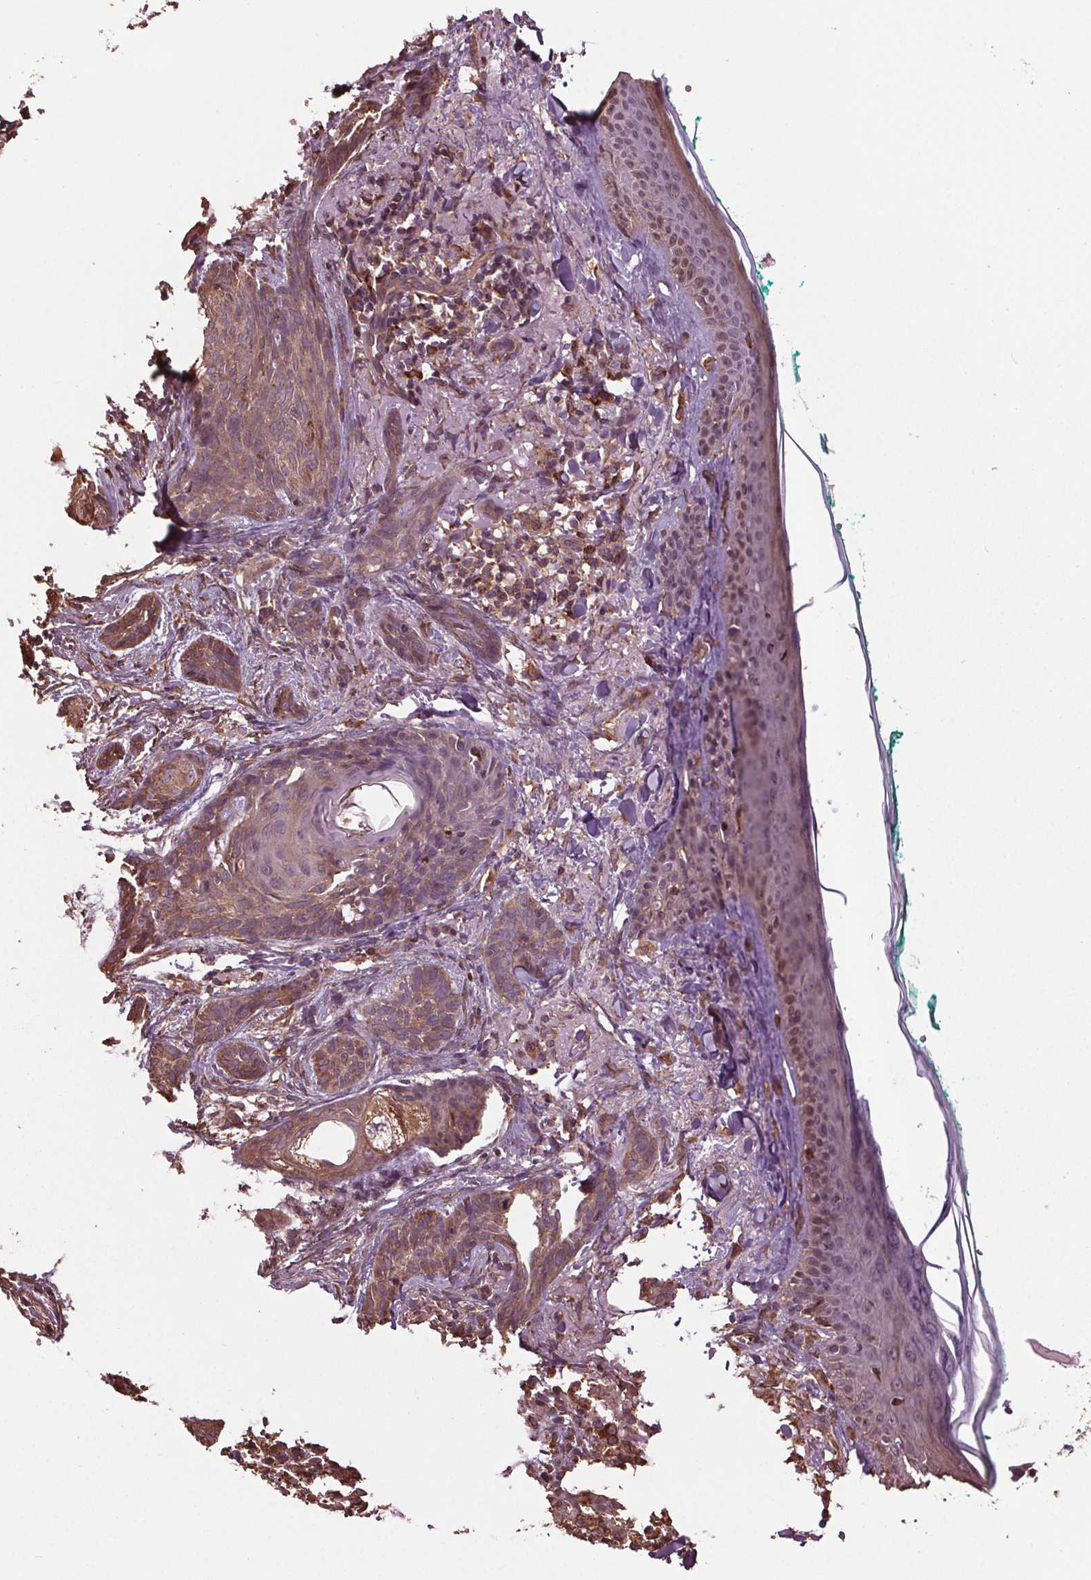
{"staining": {"intensity": "weak", "quantity": ">75%", "location": "cytoplasmic/membranous"}, "tissue": "skin cancer", "cell_type": "Tumor cells", "image_type": "cancer", "snomed": [{"axis": "morphology", "description": "Basal cell carcinoma"}, {"axis": "topography", "description": "Skin"}], "caption": "Skin basal cell carcinoma tissue displays weak cytoplasmic/membranous staining in approximately >75% of tumor cells", "gene": "RNPEP", "patient": {"sex": "female", "age": 78}}